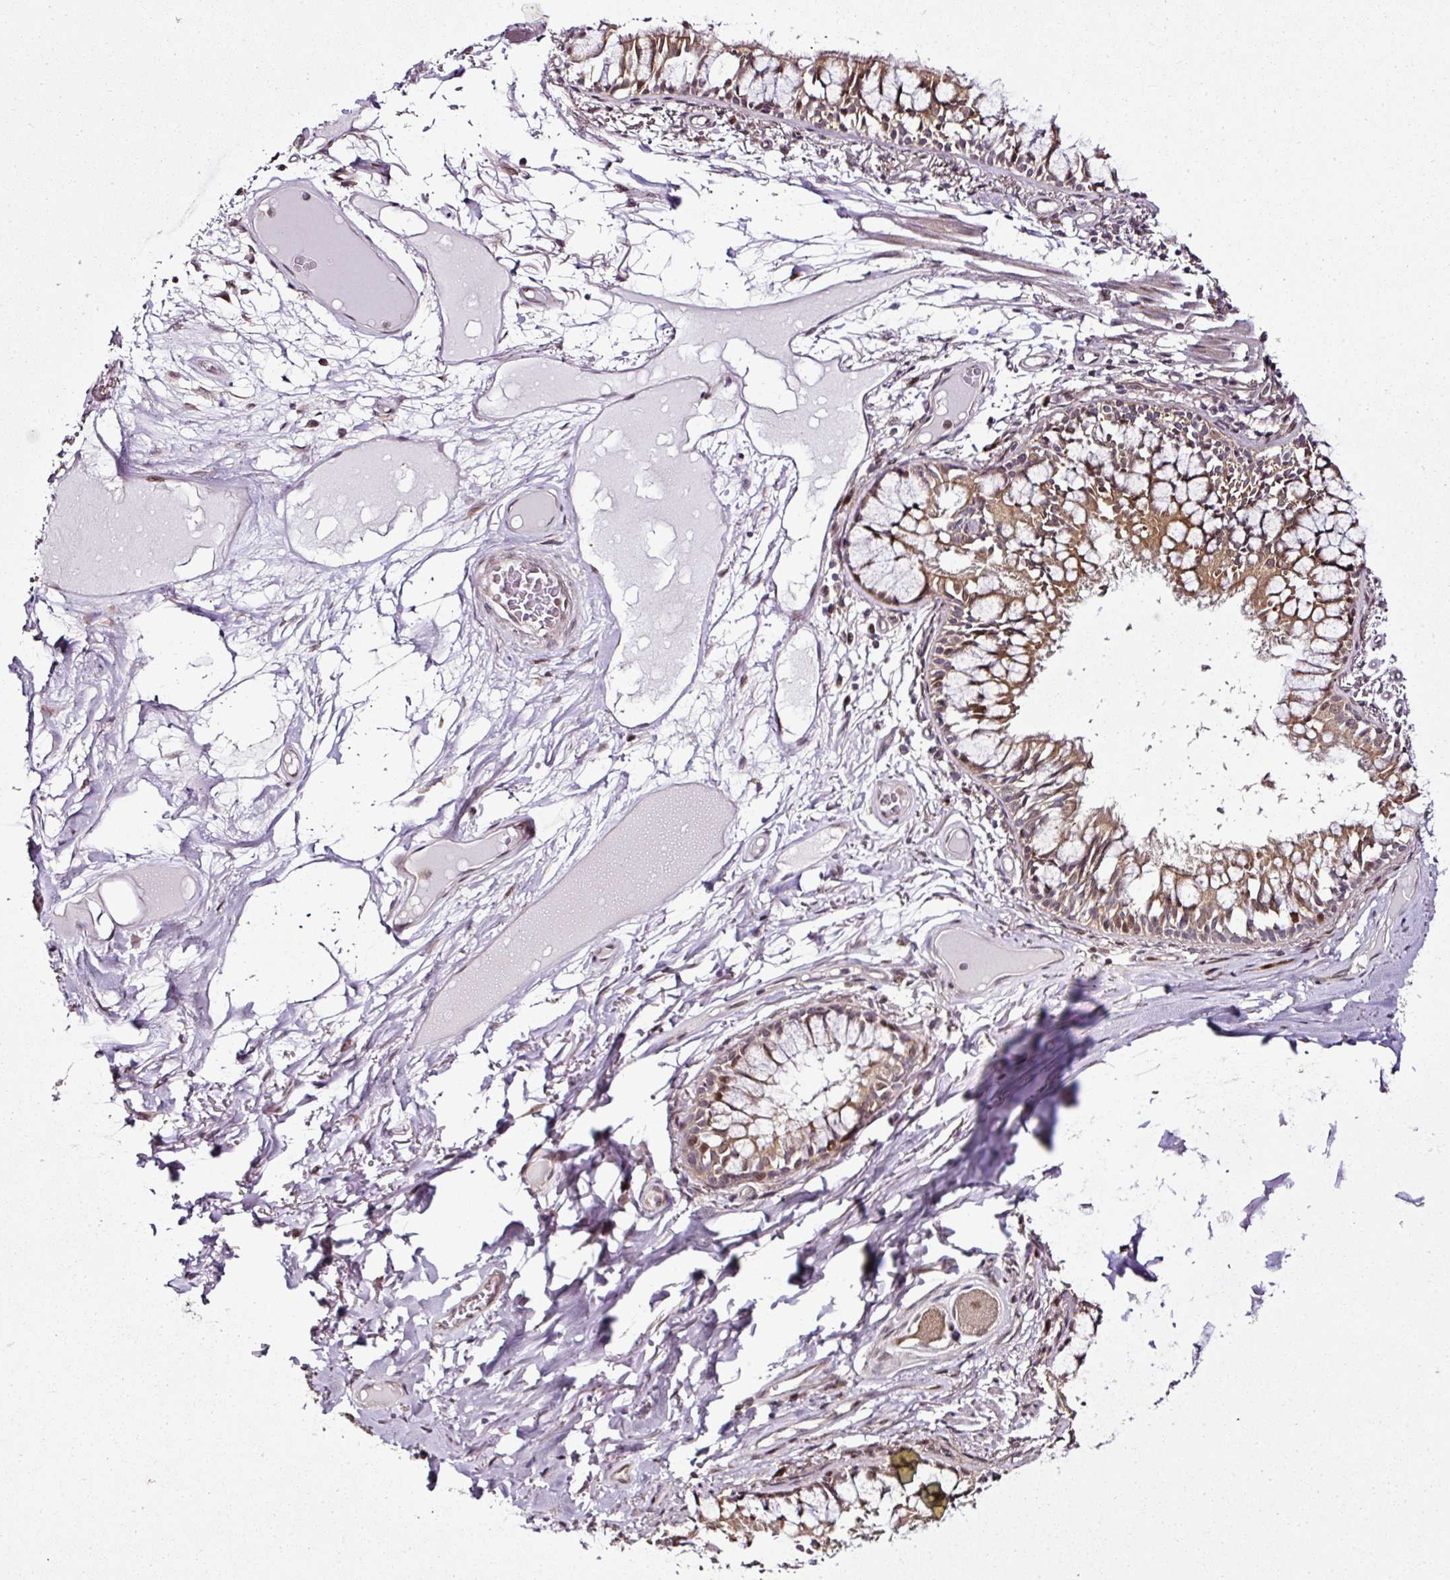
{"staining": {"intensity": "moderate", "quantity": ">75%", "location": "cytoplasmic/membranous,nuclear"}, "tissue": "soft tissue", "cell_type": "Chondrocytes", "image_type": "normal", "snomed": [{"axis": "morphology", "description": "Normal tissue, NOS"}, {"axis": "topography", "description": "Bronchus"}], "caption": "IHC (DAB (3,3'-diaminobenzidine)) staining of normal soft tissue exhibits moderate cytoplasmic/membranous,nuclear protein staining in about >75% of chondrocytes.", "gene": "COPRS", "patient": {"sex": "male", "age": 70}}